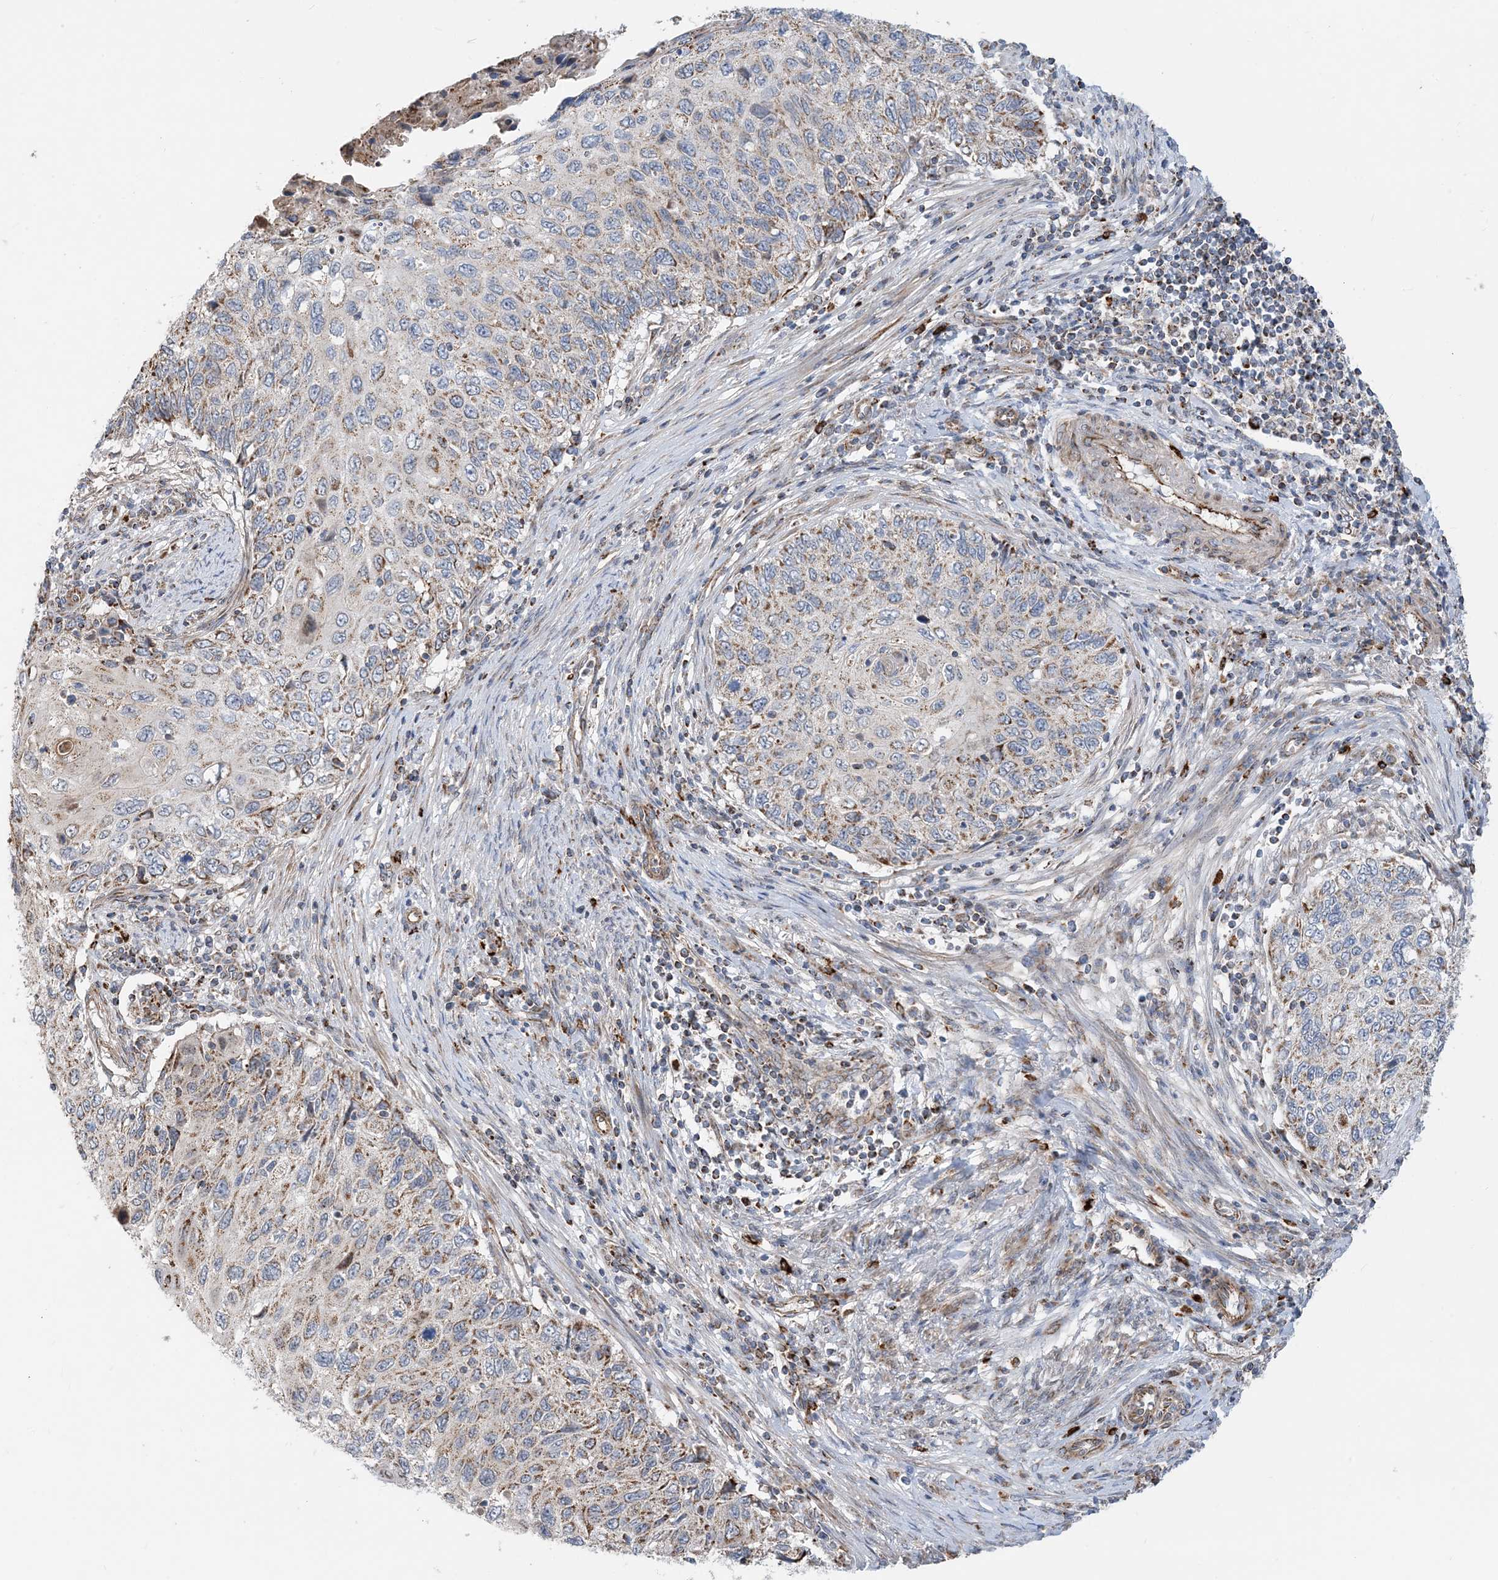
{"staining": {"intensity": "moderate", "quantity": "25%-75%", "location": "cytoplasmic/membranous"}, "tissue": "cervical cancer", "cell_type": "Tumor cells", "image_type": "cancer", "snomed": [{"axis": "morphology", "description": "Squamous cell carcinoma, NOS"}, {"axis": "topography", "description": "Cervix"}], "caption": "Cervical cancer stained for a protein exhibits moderate cytoplasmic/membranous positivity in tumor cells.", "gene": "PCDHGA1", "patient": {"sex": "female", "age": 70}}